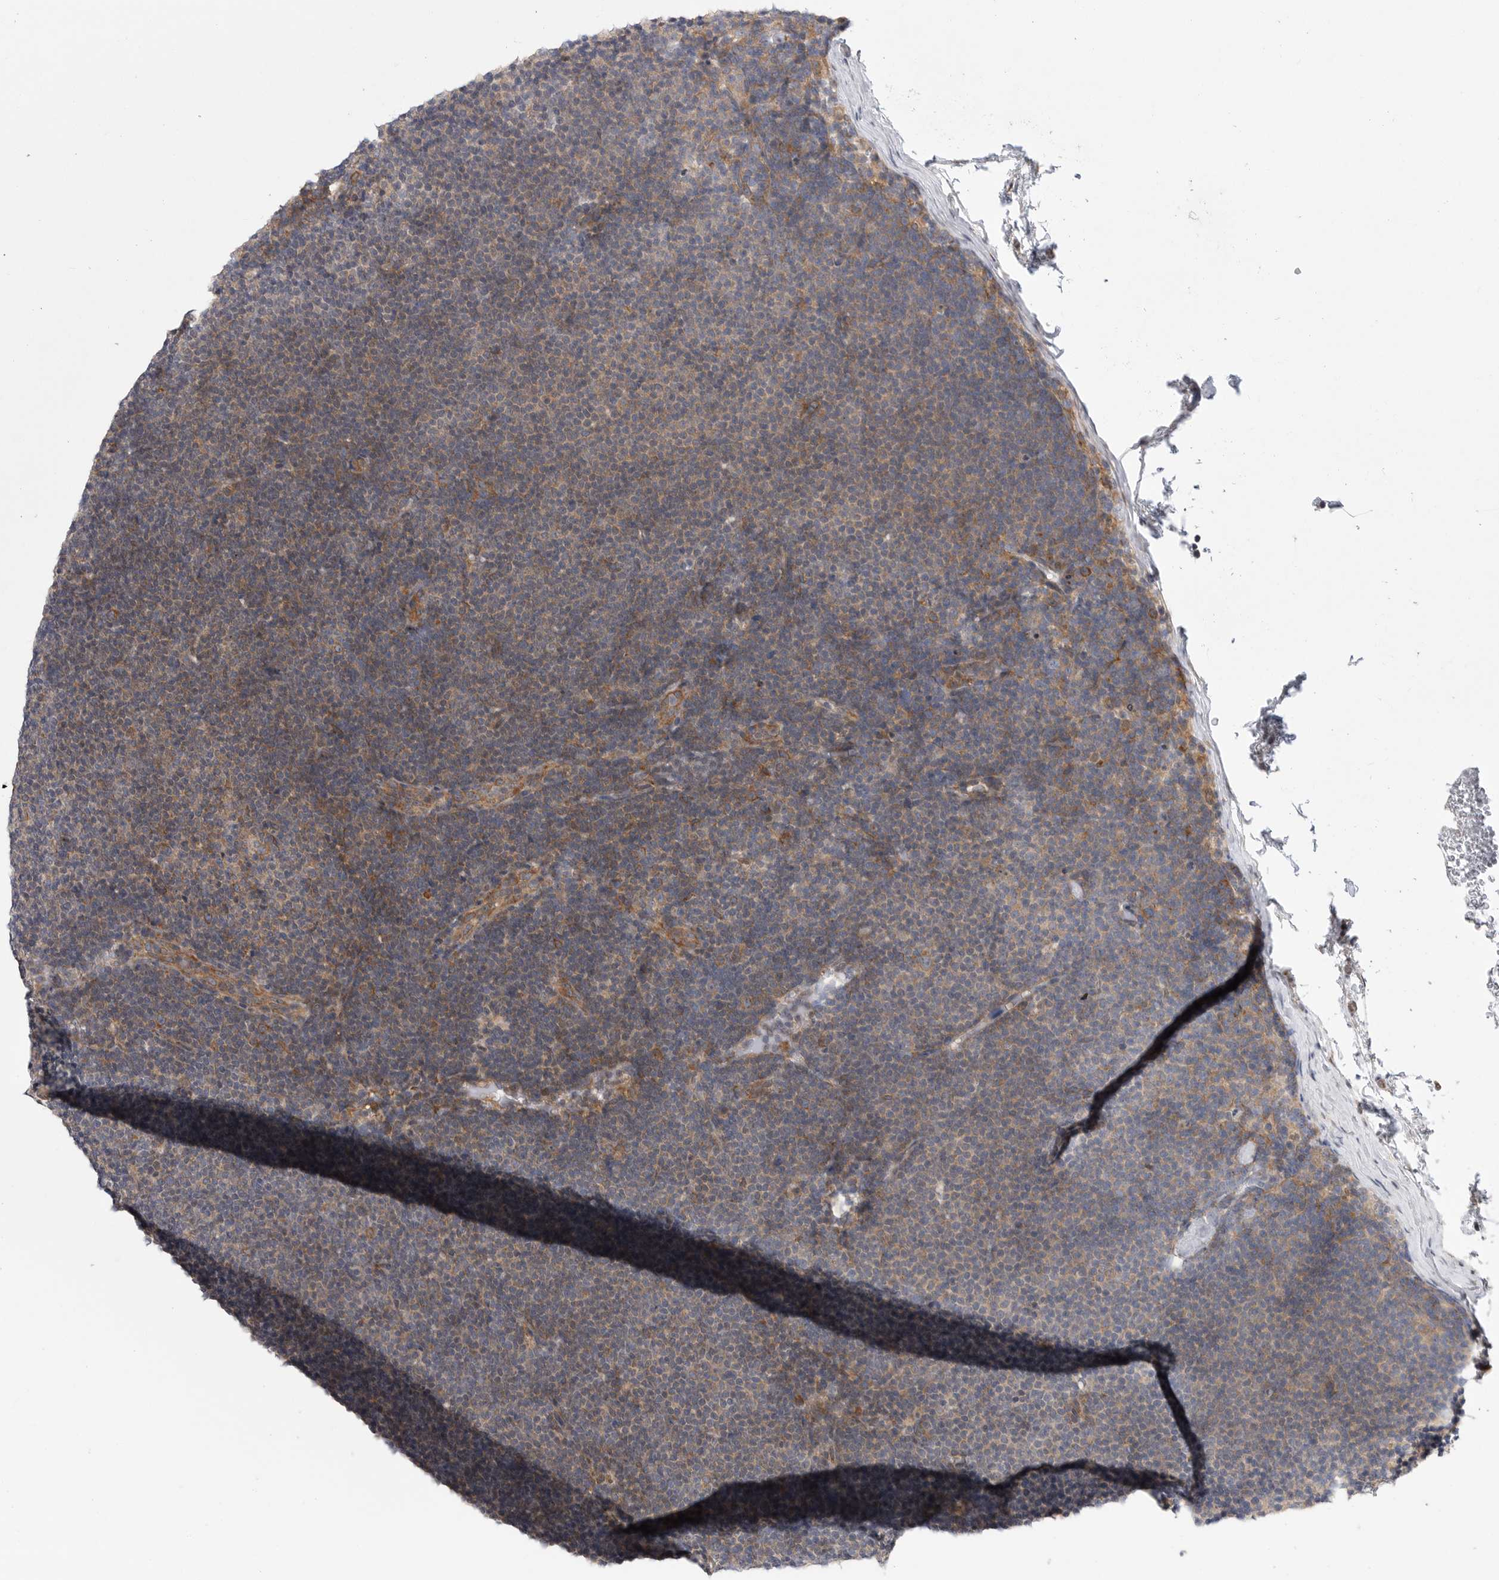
{"staining": {"intensity": "moderate", "quantity": "<25%", "location": "cytoplasmic/membranous"}, "tissue": "lymphoma", "cell_type": "Tumor cells", "image_type": "cancer", "snomed": [{"axis": "morphology", "description": "Malignant lymphoma, non-Hodgkin's type, Low grade"}, {"axis": "topography", "description": "Lymph node"}], "caption": "Tumor cells show moderate cytoplasmic/membranous positivity in about <25% of cells in low-grade malignant lymphoma, non-Hodgkin's type.", "gene": "FBXO43", "patient": {"sex": "female", "age": 53}}